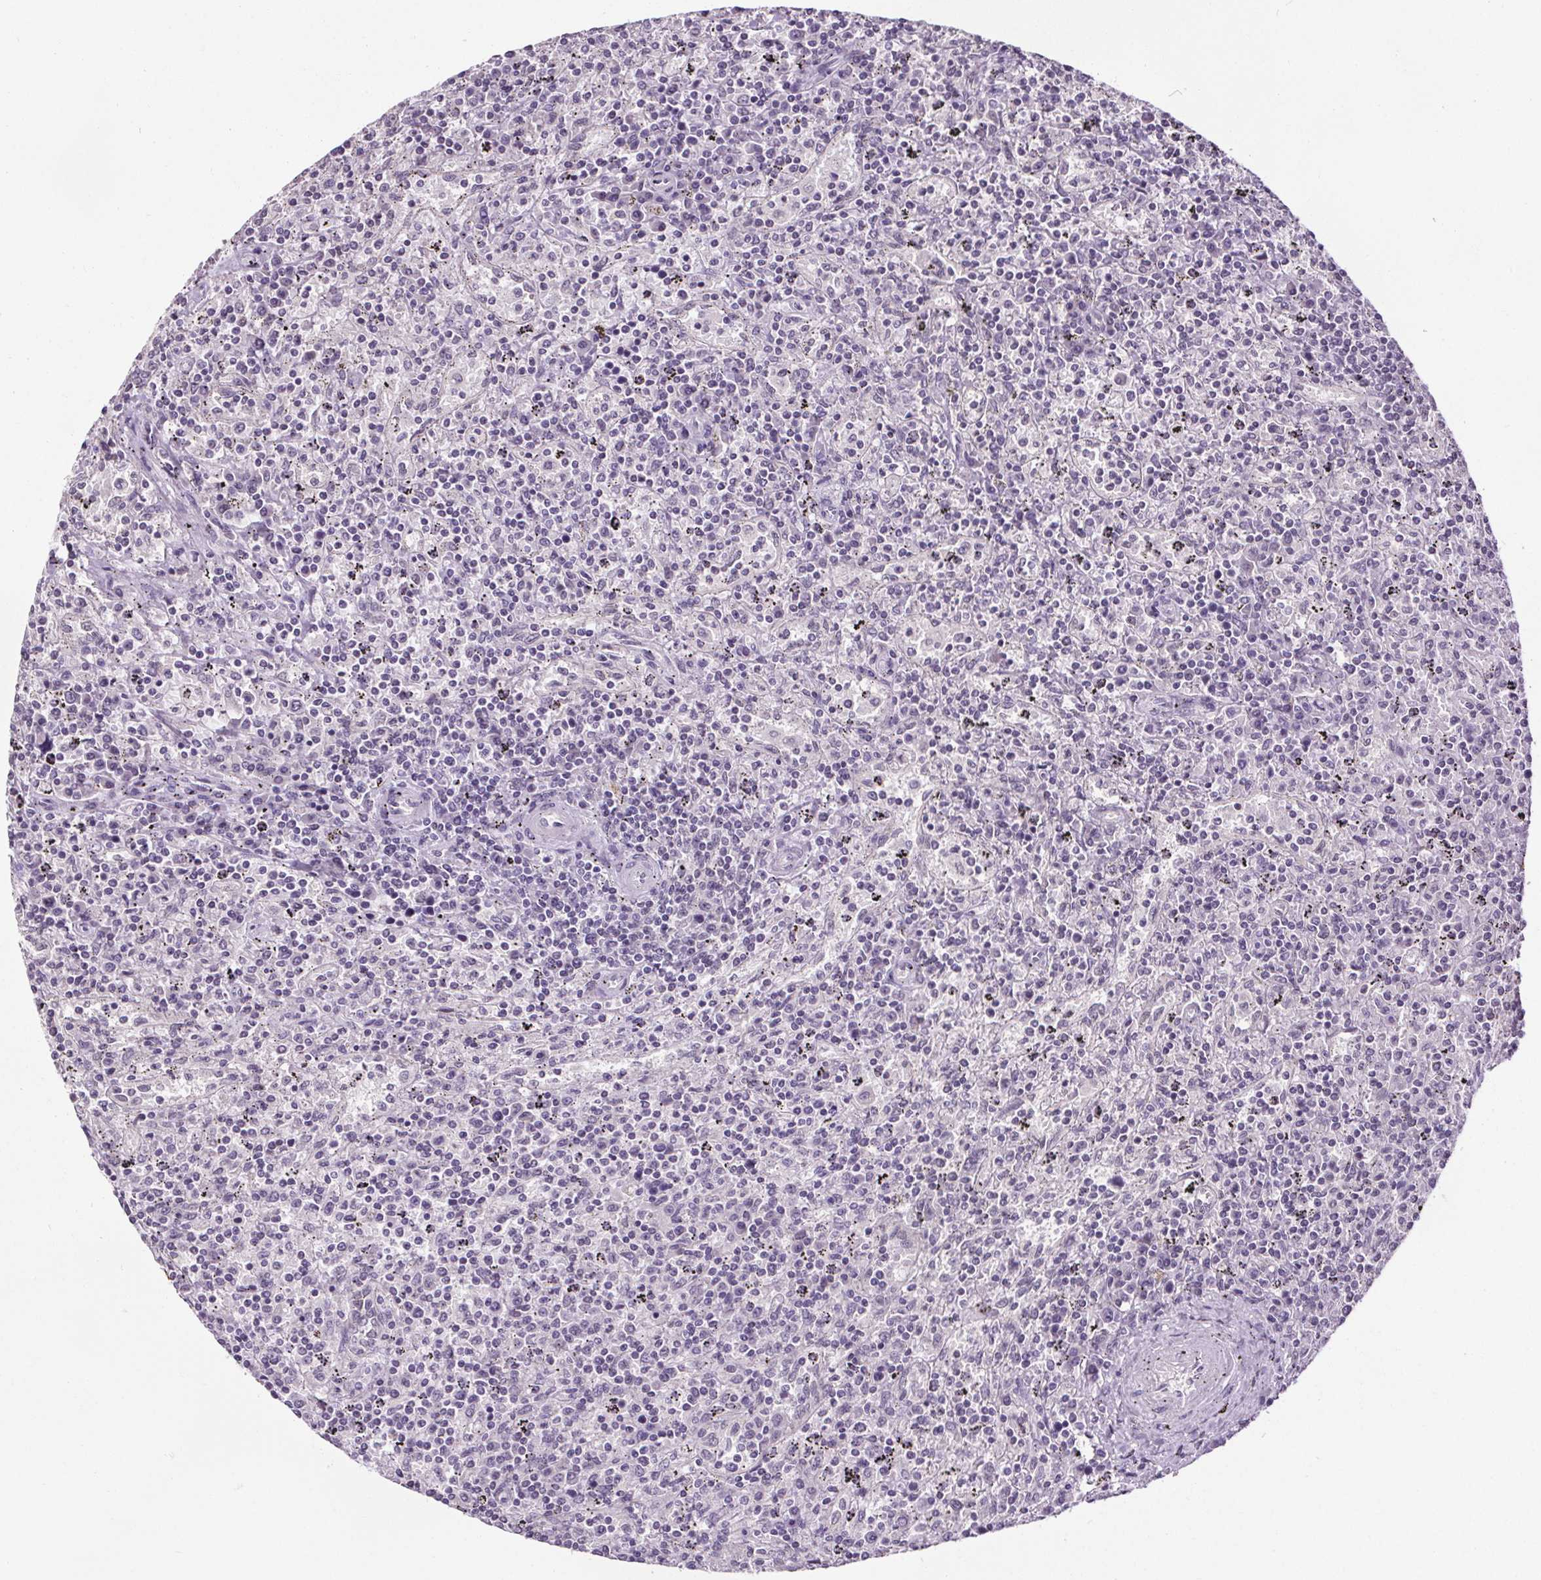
{"staining": {"intensity": "negative", "quantity": "none", "location": "none"}, "tissue": "lymphoma", "cell_type": "Tumor cells", "image_type": "cancer", "snomed": [{"axis": "morphology", "description": "Malignant lymphoma, non-Hodgkin's type, Low grade"}, {"axis": "topography", "description": "Spleen"}], "caption": "The micrograph reveals no staining of tumor cells in low-grade malignant lymphoma, non-Hodgkin's type.", "gene": "SLC2A9", "patient": {"sex": "male", "age": 62}}